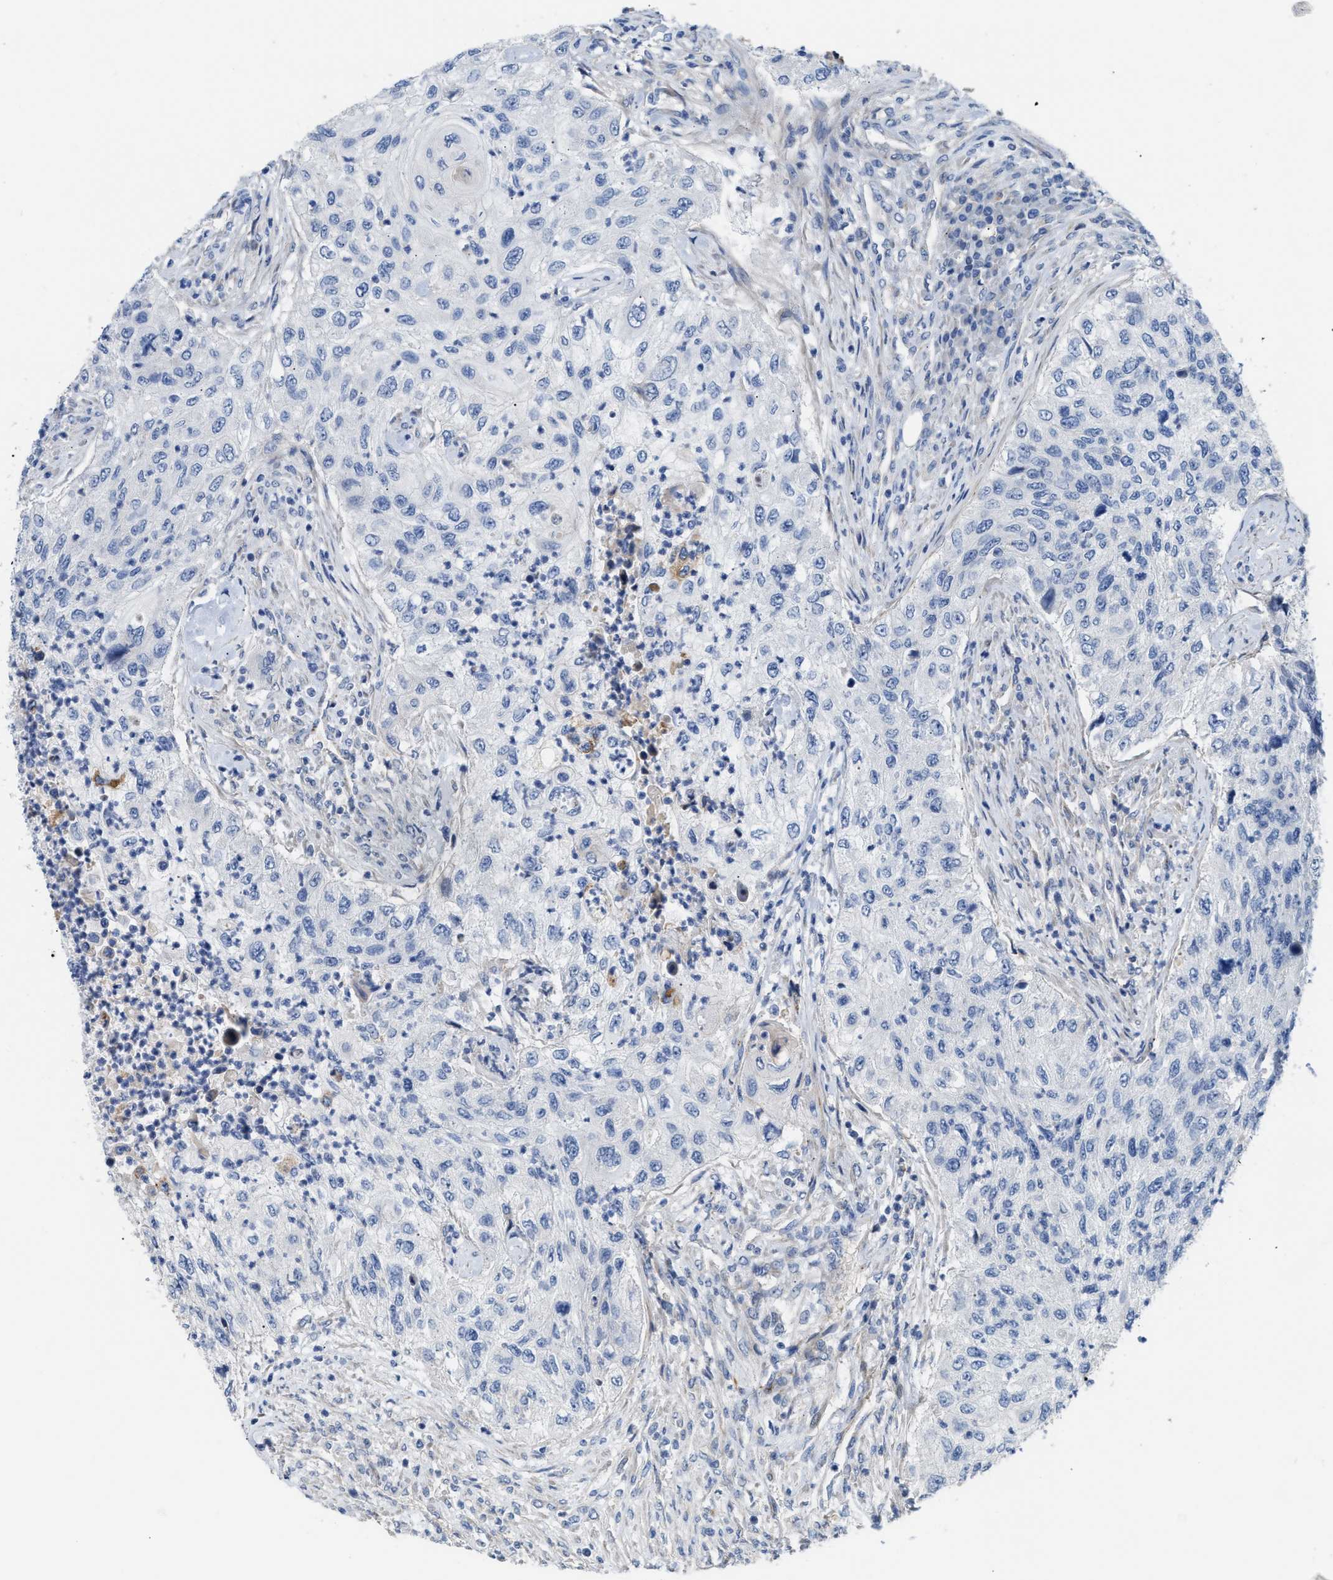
{"staining": {"intensity": "negative", "quantity": "none", "location": "none"}, "tissue": "urothelial cancer", "cell_type": "Tumor cells", "image_type": "cancer", "snomed": [{"axis": "morphology", "description": "Urothelial carcinoma, High grade"}, {"axis": "topography", "description": "Urinary bladder"}], "caption": "This is a photomicrograph of IHC staining of urothelial carcinoma (high-grade), which shows no staining in tumor cells.", "gene": "TFPI", "patient": {"sex": "female", "age": 60}}